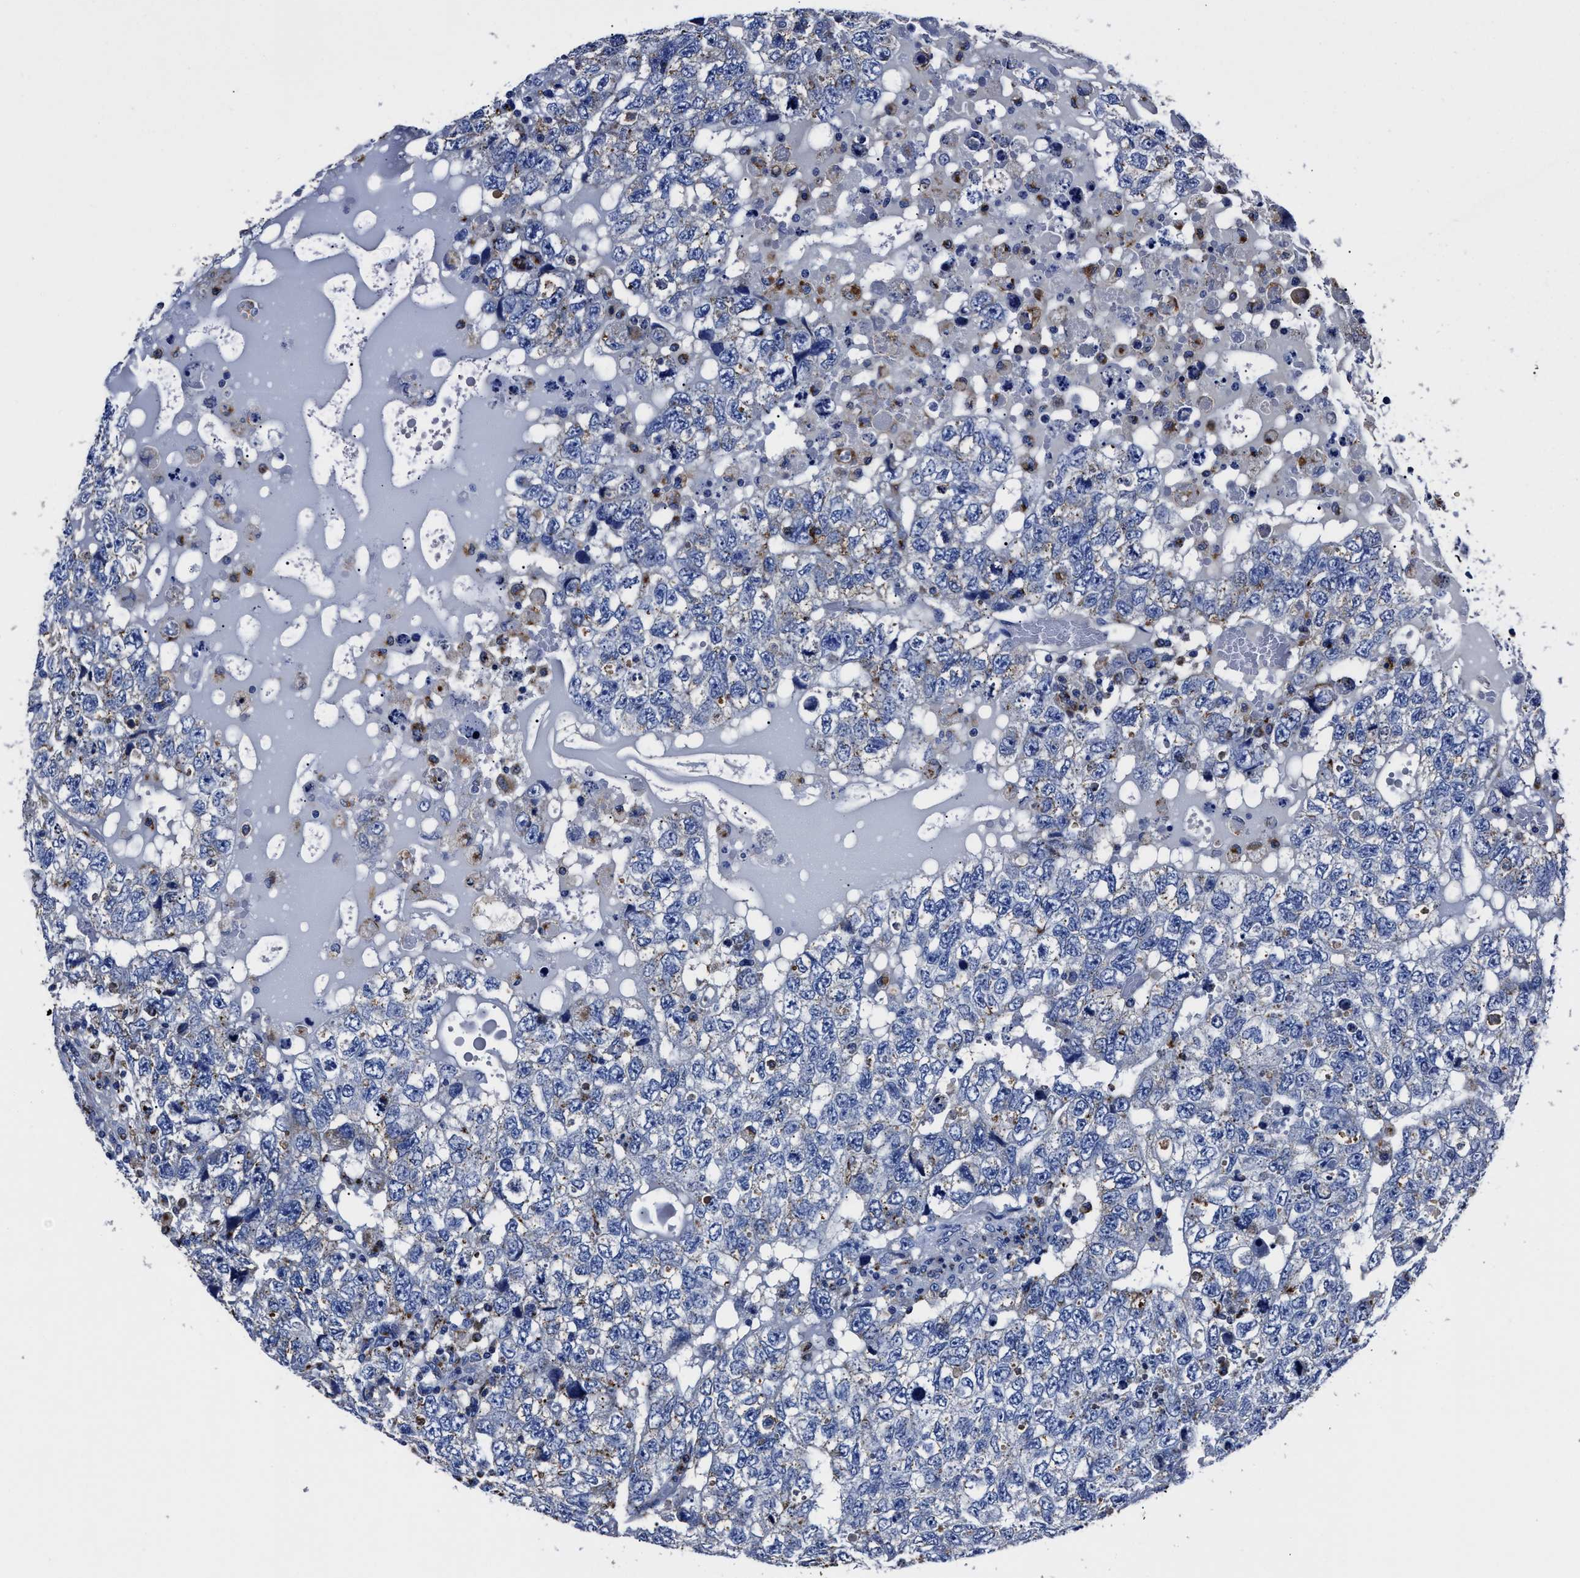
{"staining": {"intensity": "negative", "quantity": "none", "location": "none"}, "tissue": "testis cancer", "cell_type": "Tumor cells", "image_type": "cancer", "snomed": [{"axis": "morphology", "description": "Carcinoma, Embryonal, NOS"}, {"axis": "topography", "description": "Testis"}], "caption": "Photomicrograph shows no protein staining in tumor cells of testis embryonal carcinoma tissue.", "gene": "LAMTOR4", "patient": {"sex": "male", "age": 36}}